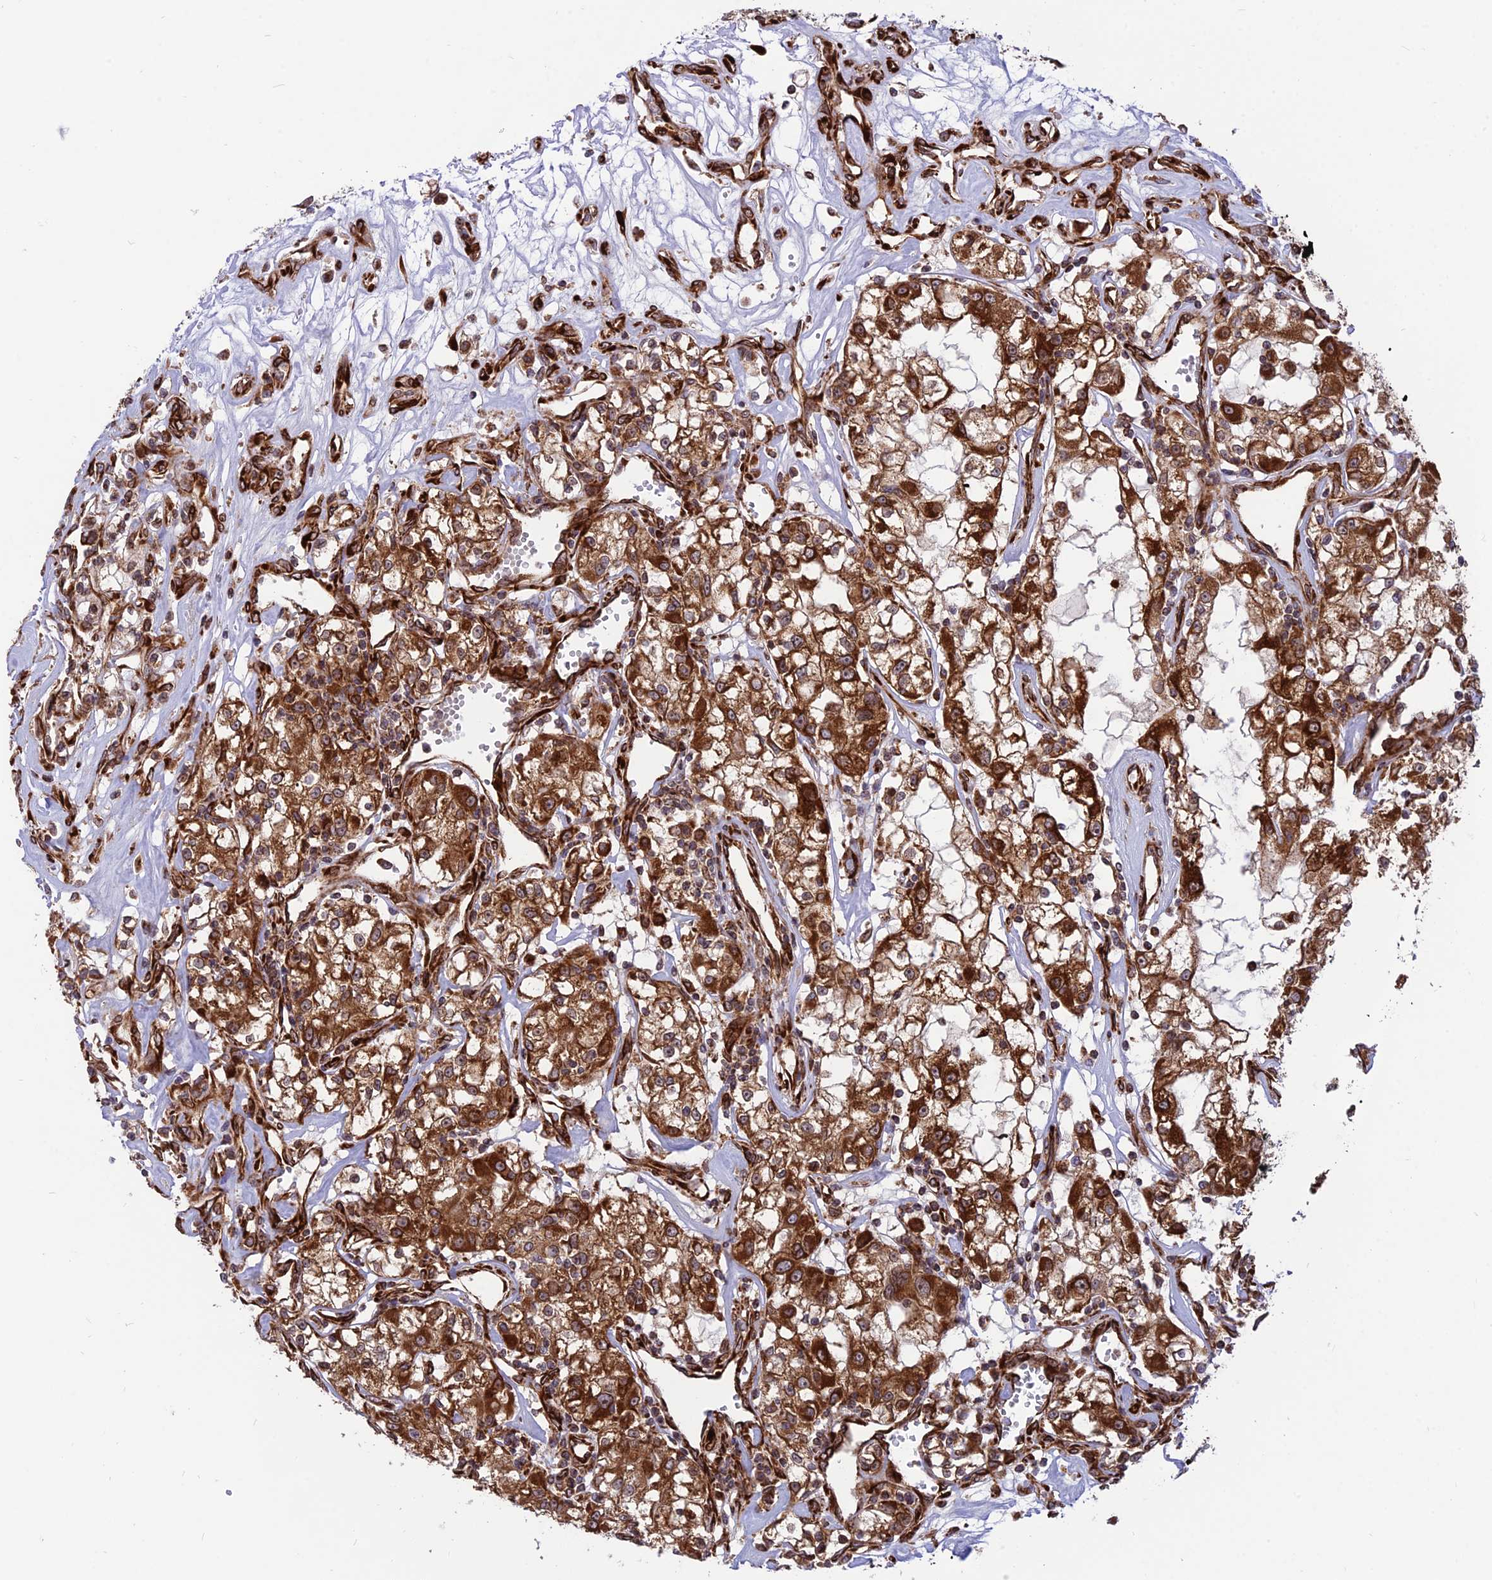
{"staining": {"intensity": "strong", "quantity": ">75%", "location": "cytoplasmic/membranous,nuclear"}, "tissue": "renal cancer", "cell_type": "Tumor cells", "image_type": "cancer", "snomed": [{"axis": "morphology", "description": "Adenocarcinoma, NOS"}, {"axis": "topography", "description": "Kidney"}], "caption": "Human renal cancer (adenocarcinoma) stained for a protein (brown) shows strong cytoplasmic/membranous and nuclear positive staining in about >75% of tumor cells.", "gene": "CRTAP", "patient": {"sex": "female", "age": 59}}